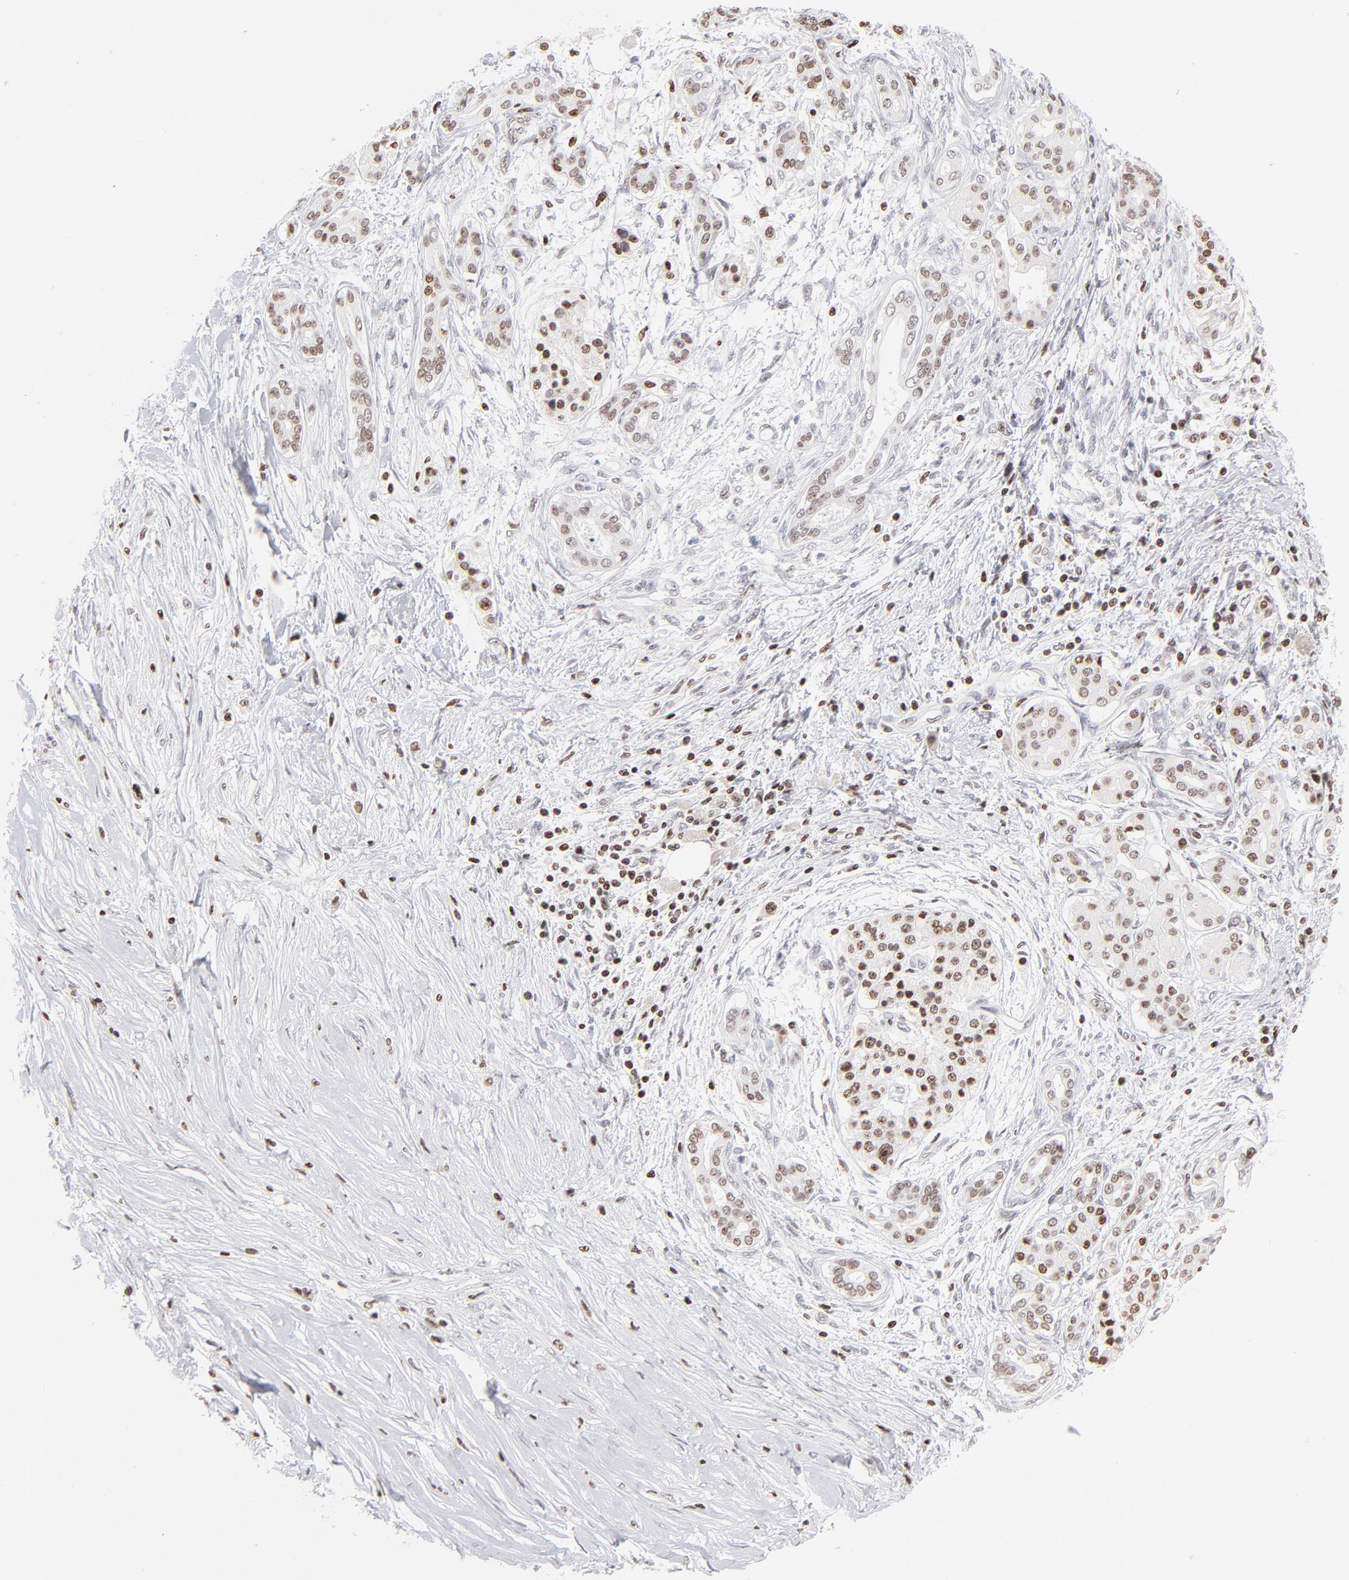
{"staining": {"intensity": "weak", "quantity": "<25%", "location": "nuclear"}, "tissue": "pancreatic cancer", "cell_type": "Tumor cells", "image_type": "cancer", "snomed": [{"axis": "morphology", "description": "Adenocarcinoma, NOS"}, {"axis": "topography", "description": "Pancreas"}], "caption": "Micrograph shows no significant protein positivity in tumor cells of pancreatic adenocarcinoma.", "gene": "PARP1", "patient": {"sex": "female", "age": 59}}